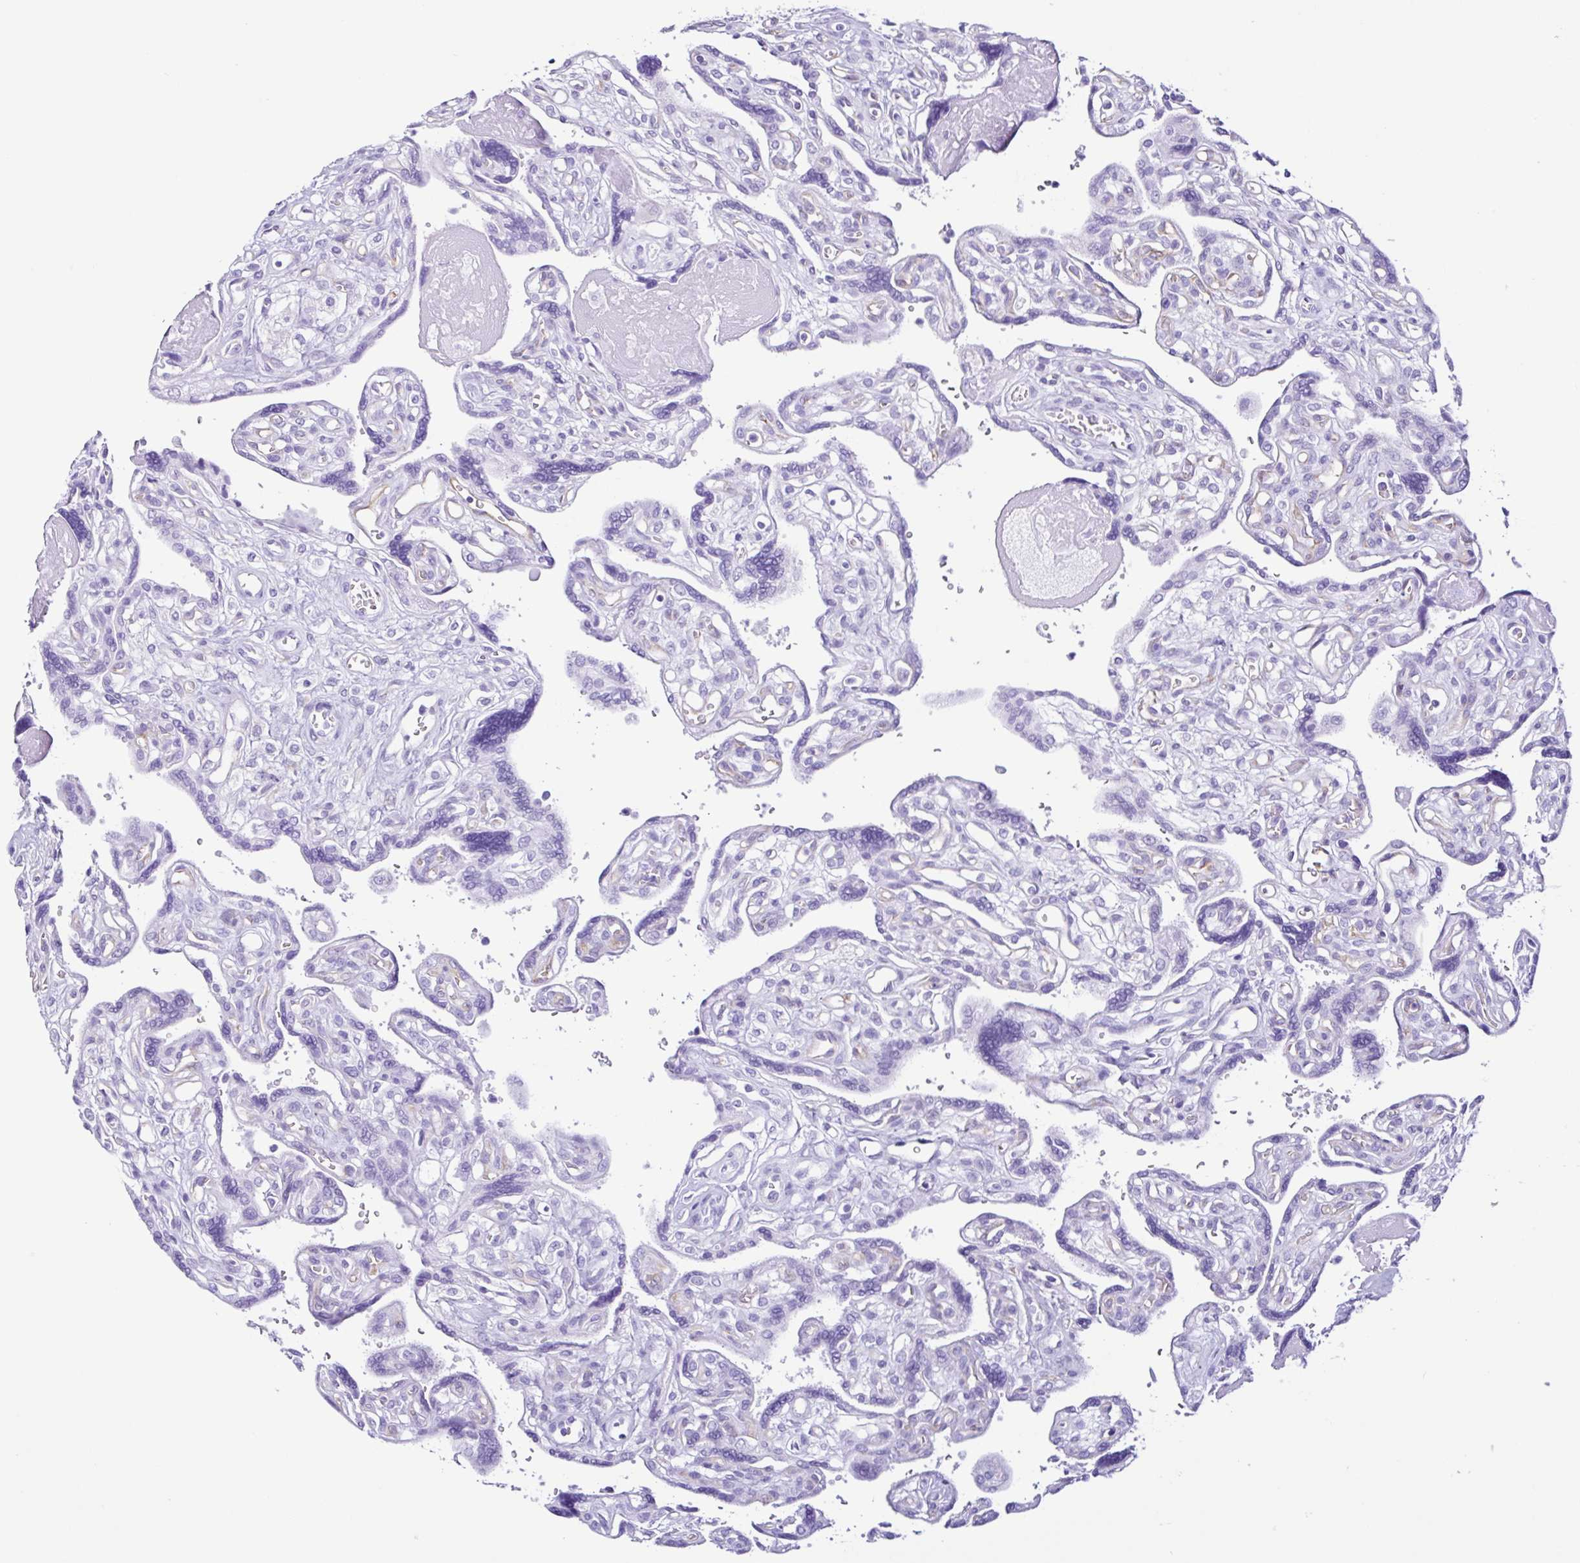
{"staining": {"intensity": "negative", "quantity": "none", "location": "none"}, "tissue": "placenta", "cell_type": "Trophoblastic cells", "image_type": "normal", "snomed": [{"axis": "morphology", "description": "Normal tissue, NOS"}, {"axis": "topography", "description": "Placenta"}], "caption": "This histopathology image is of benign placenta stained with immunohistochemistry (IHC) to label a protein in brown with the nuclei are counter-stained blue. There is no staining in trophoblastic cells. (Stains: DAB (3,3'-diaminobenzidine) immunohistochemistry (IHC) with hematoxylin counter stain, Microscopy: brightfield microscopy at high magnification).", "gene": "PIGF", "patient": {"sex": "female", "age": 39}}